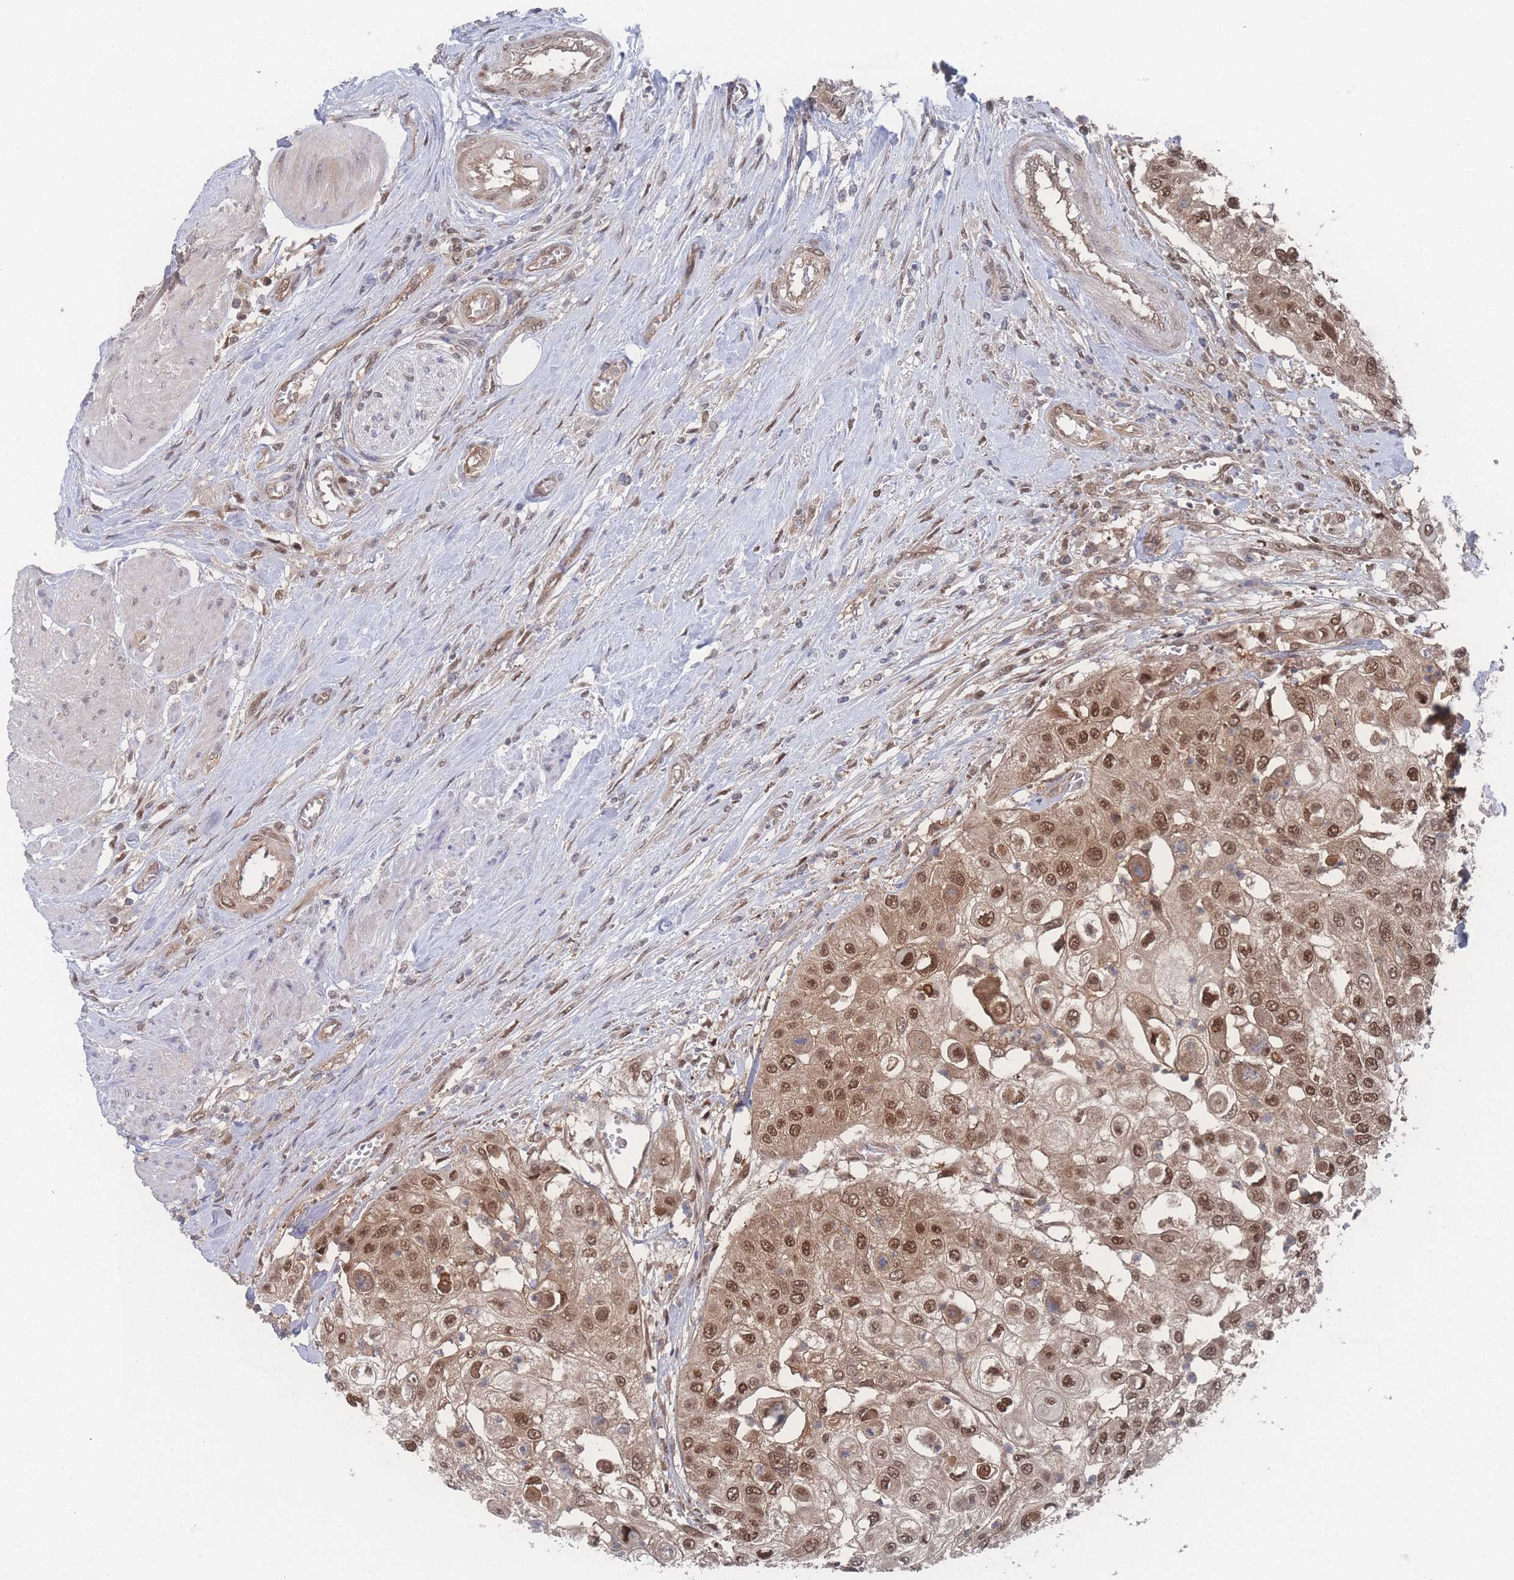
{"staining": {"intensity": "strong", "quantity": ">75%", "location": "nuclear"}, "tissue": "urothelial cancer", "cell_type": "Tumor cells", "image_type": "cancer", "snomed": [{"axis": "morphology", "description": "Urothelial carcinoma, High grade"}, {"axis": "topography", "description": "Urinary bladder"}], "caption": "An image of human urothelial carcinoma (high-grade) stained for a protein shows strong nuclear brown staining in tumor cells.", "gene": "PSMA1", "patient": {"sex": "female", "age": 79}}